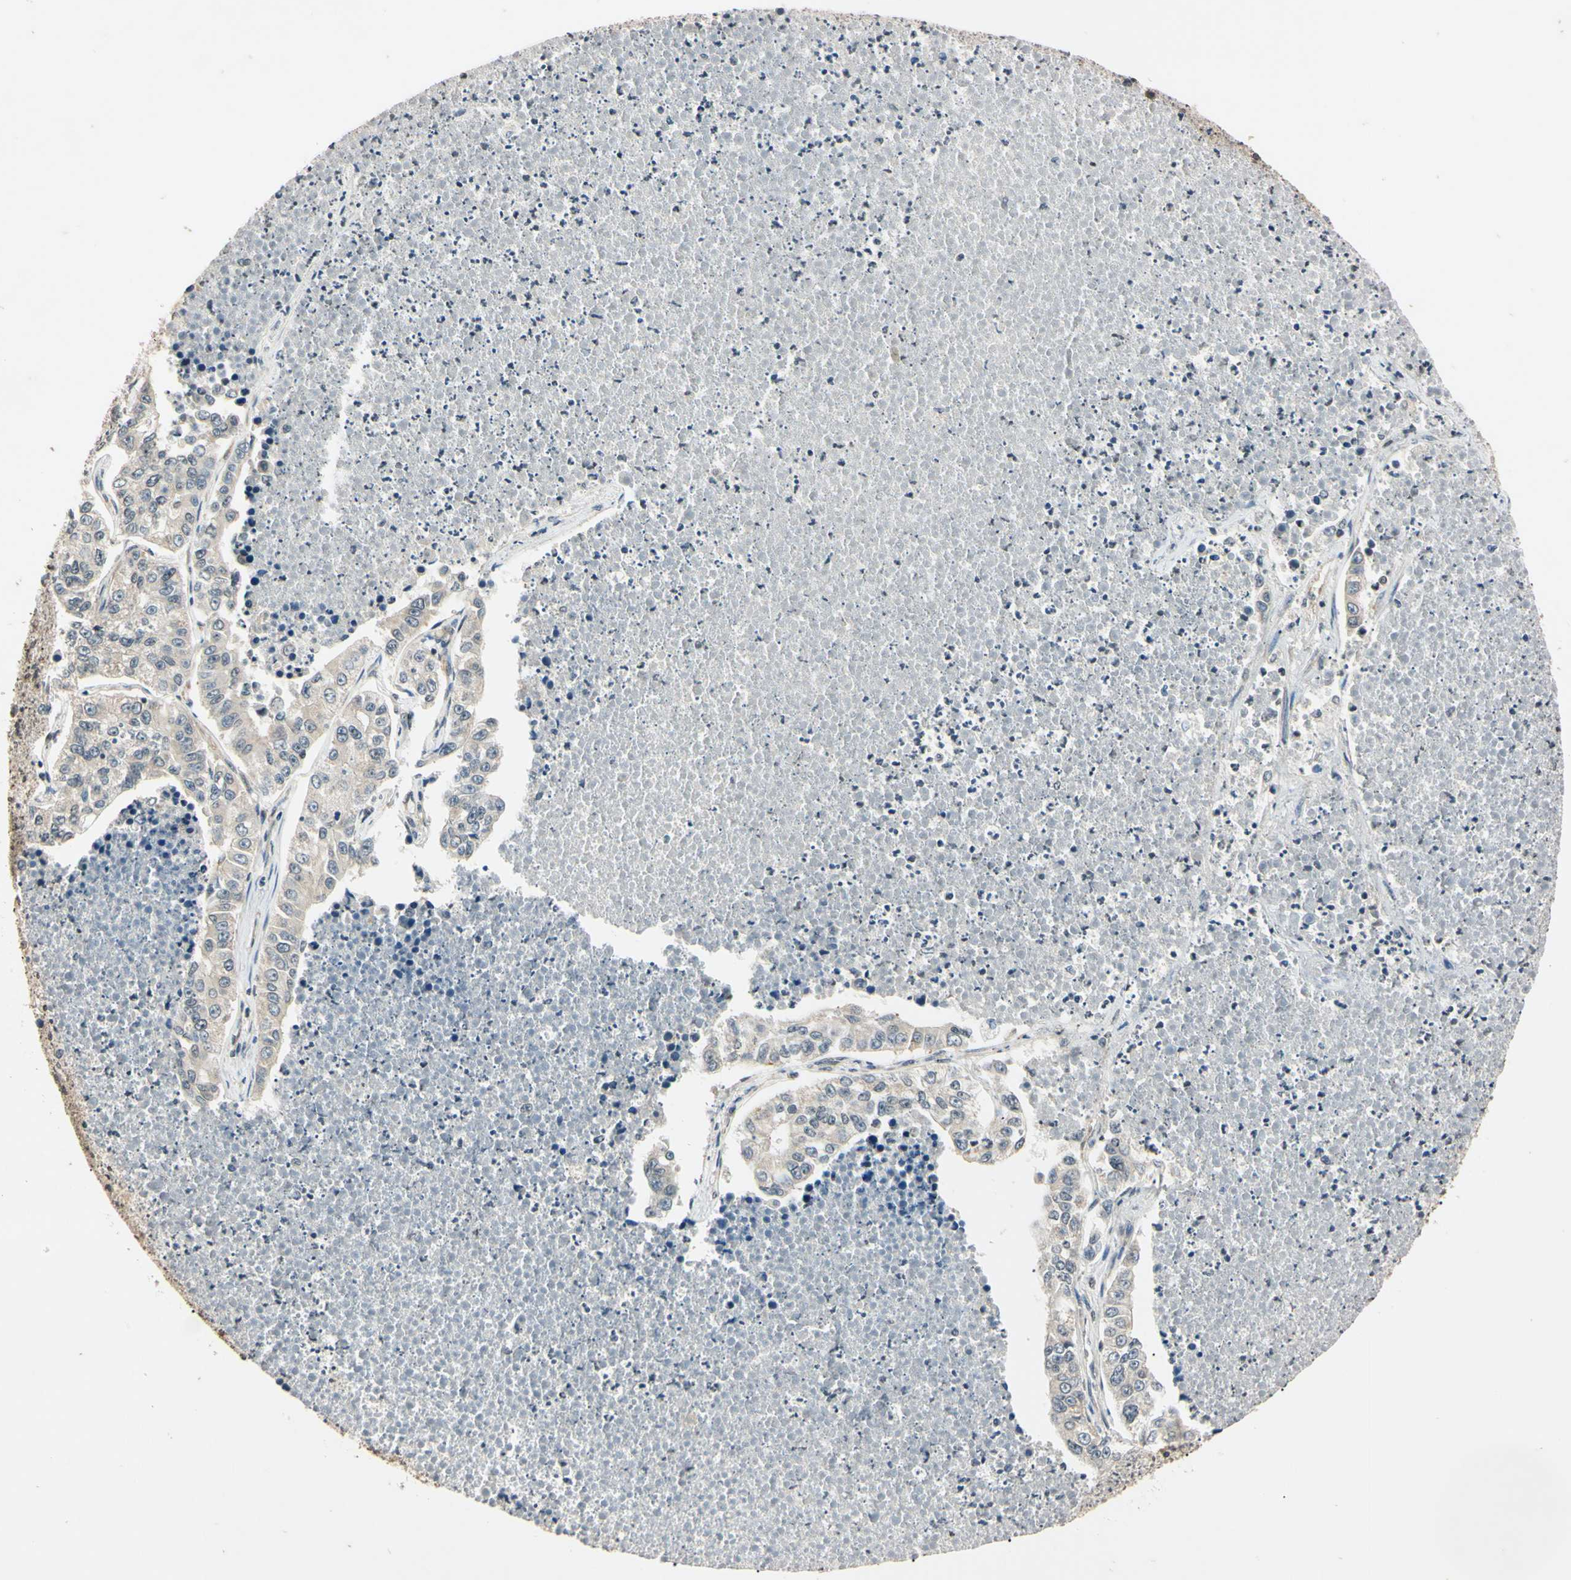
{"staining": {"intensity": "weak", "quantity": "<25%", "location": "cytoplasmic/membranous"}, "tissue": "lung cancer", "cell_type": "Tumor cells", "image_type": "cancer", "snomed": [{"axis": "morphology", "description": "Adenocarcinoma, NOS"}, {"axis": "topography", "description": "Lung"}], "caption": "Immunohistochemistry (IHC) histopathology image of adenocarcinoma (lung) stained for a protein (brown), which shows no staining in tumor cells.", "gene": "EPN1", "patient": {"sex": "male", "age": 49}}